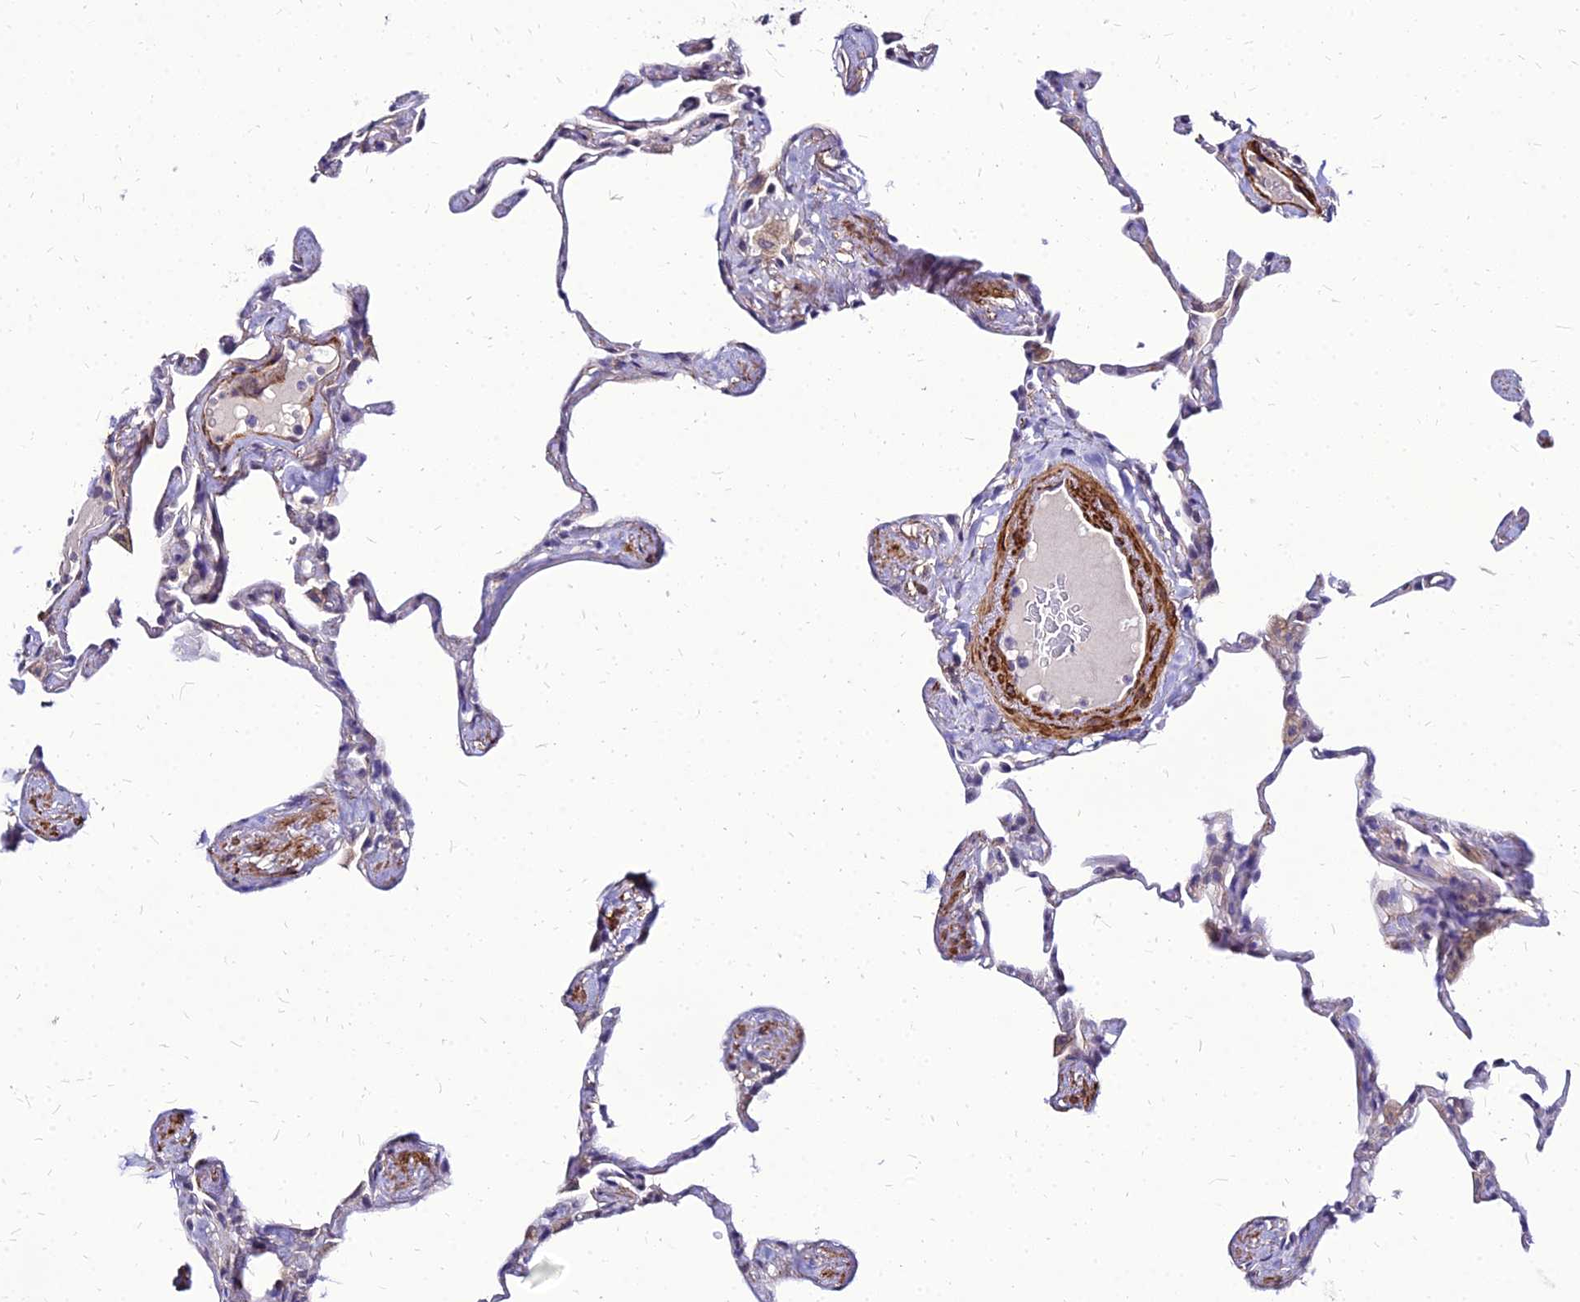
{"staining": {"intensity": "negative", "quantity": "none", "location": "none"}, "tissue": "lung", "cell_type": "Alveolar cells", "image_type": "normal", "snomed": [{"axis": "morphology", "description": "Normal tissue, NOS"}, {"axis": "topography", "description": "Lung"}], "caption": "Alveolar cells show no significant protein expression in normal lung. (DAB (3,3'-diaminobenzidine) immunohistochemistry (IHC) with hematoxylin counter stain).", "gene": "YEATS2", "patient": {"sex": "male", "age": 65}}